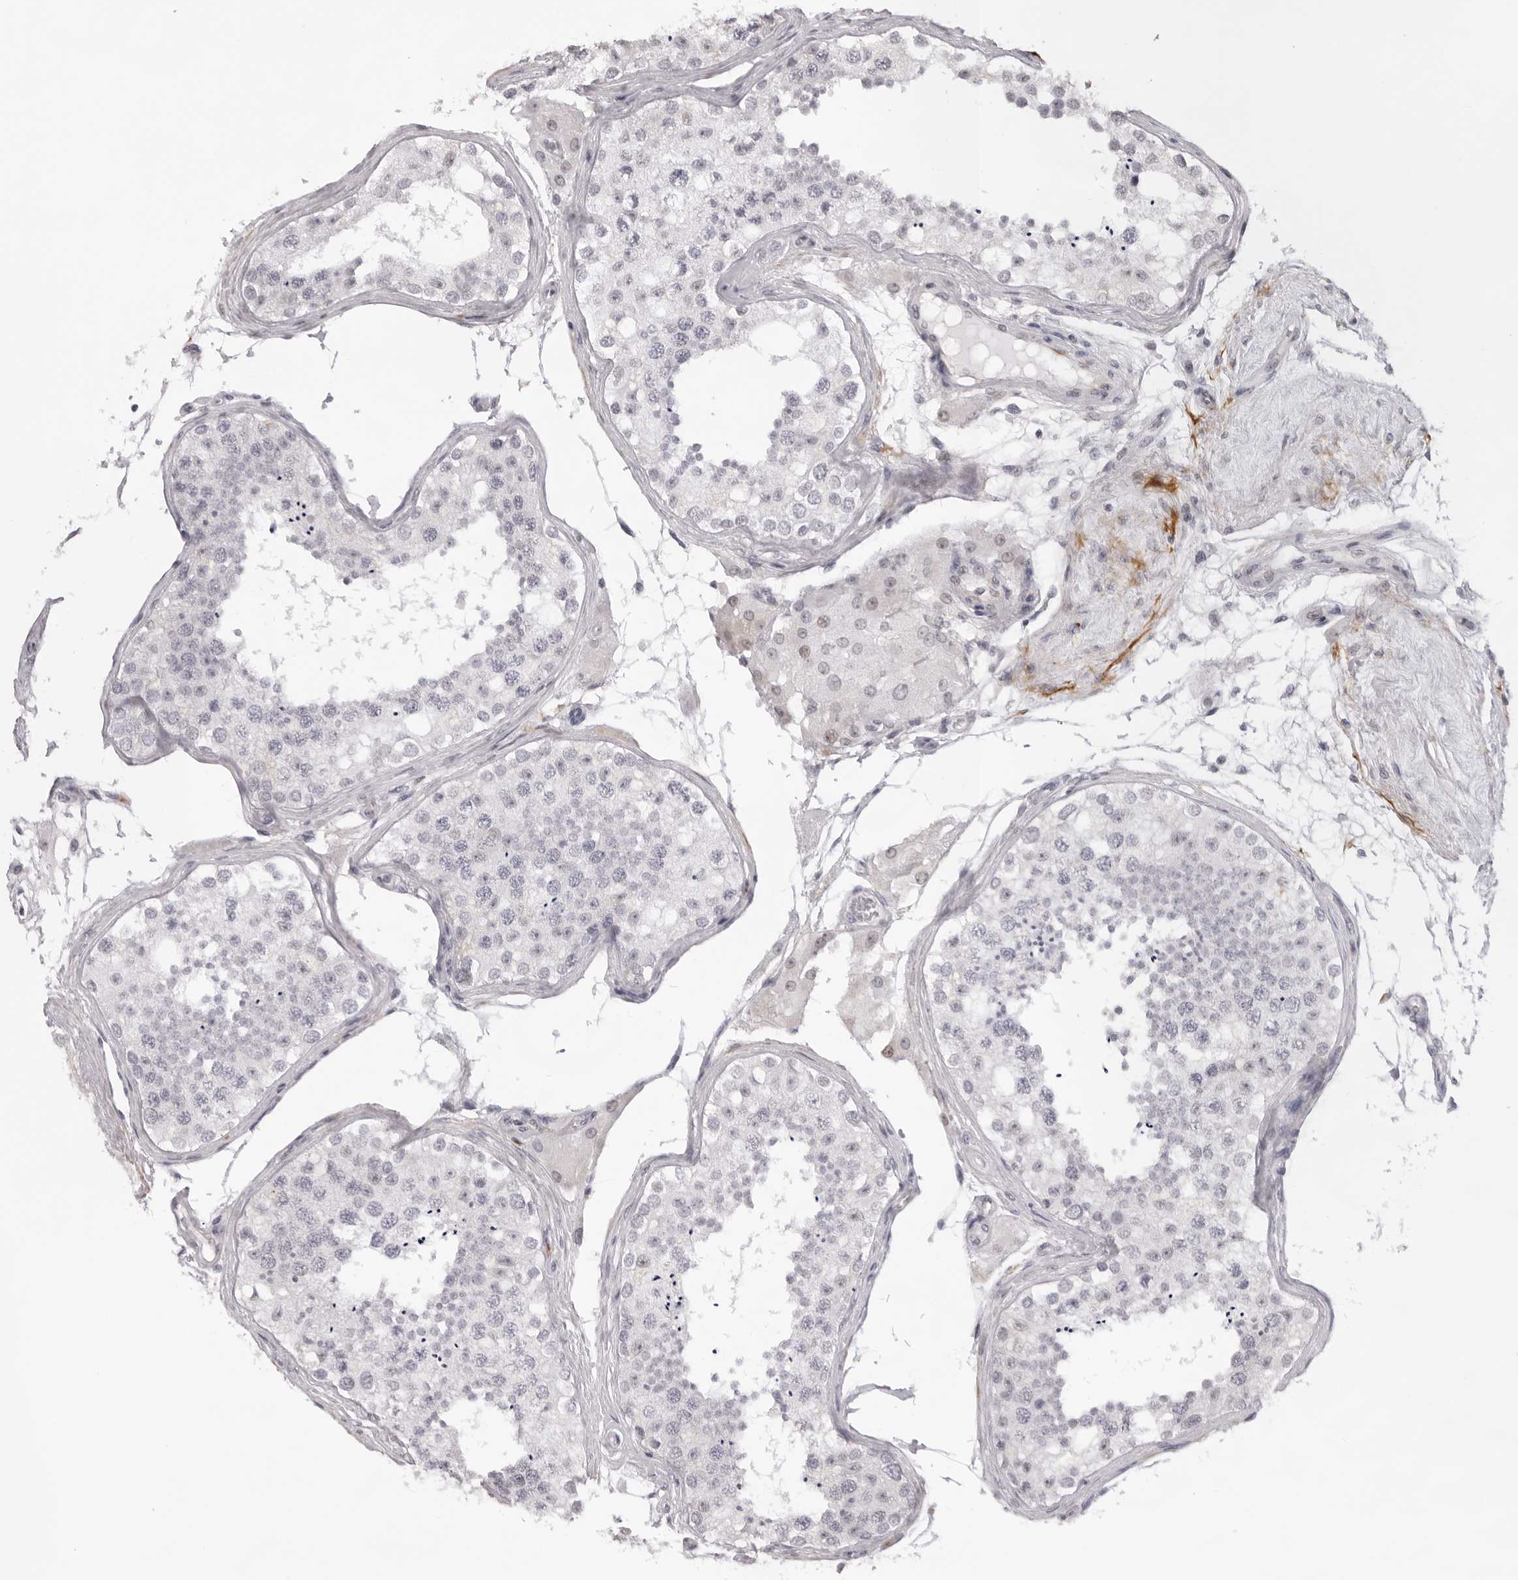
{"staining": {"intensity": "weak", "quantity": "<25%", "location": "cytoplasmic/membranous,nuclear"}, "tissue": "testis", "cell_type": "Cells in seminiferous ducts", "image_type": "normal", "snomed": [{"axis": "morphology", "description": "Normal tissue, NOS"}, {"axis": "topography", "description": "Testis"}], "caption": "Image shows no significant protein positivity in cells in seminiferous ducts of unremarkable testis.", "gene": "KLK12", "patient": {"sex": "male", "age": 68}}